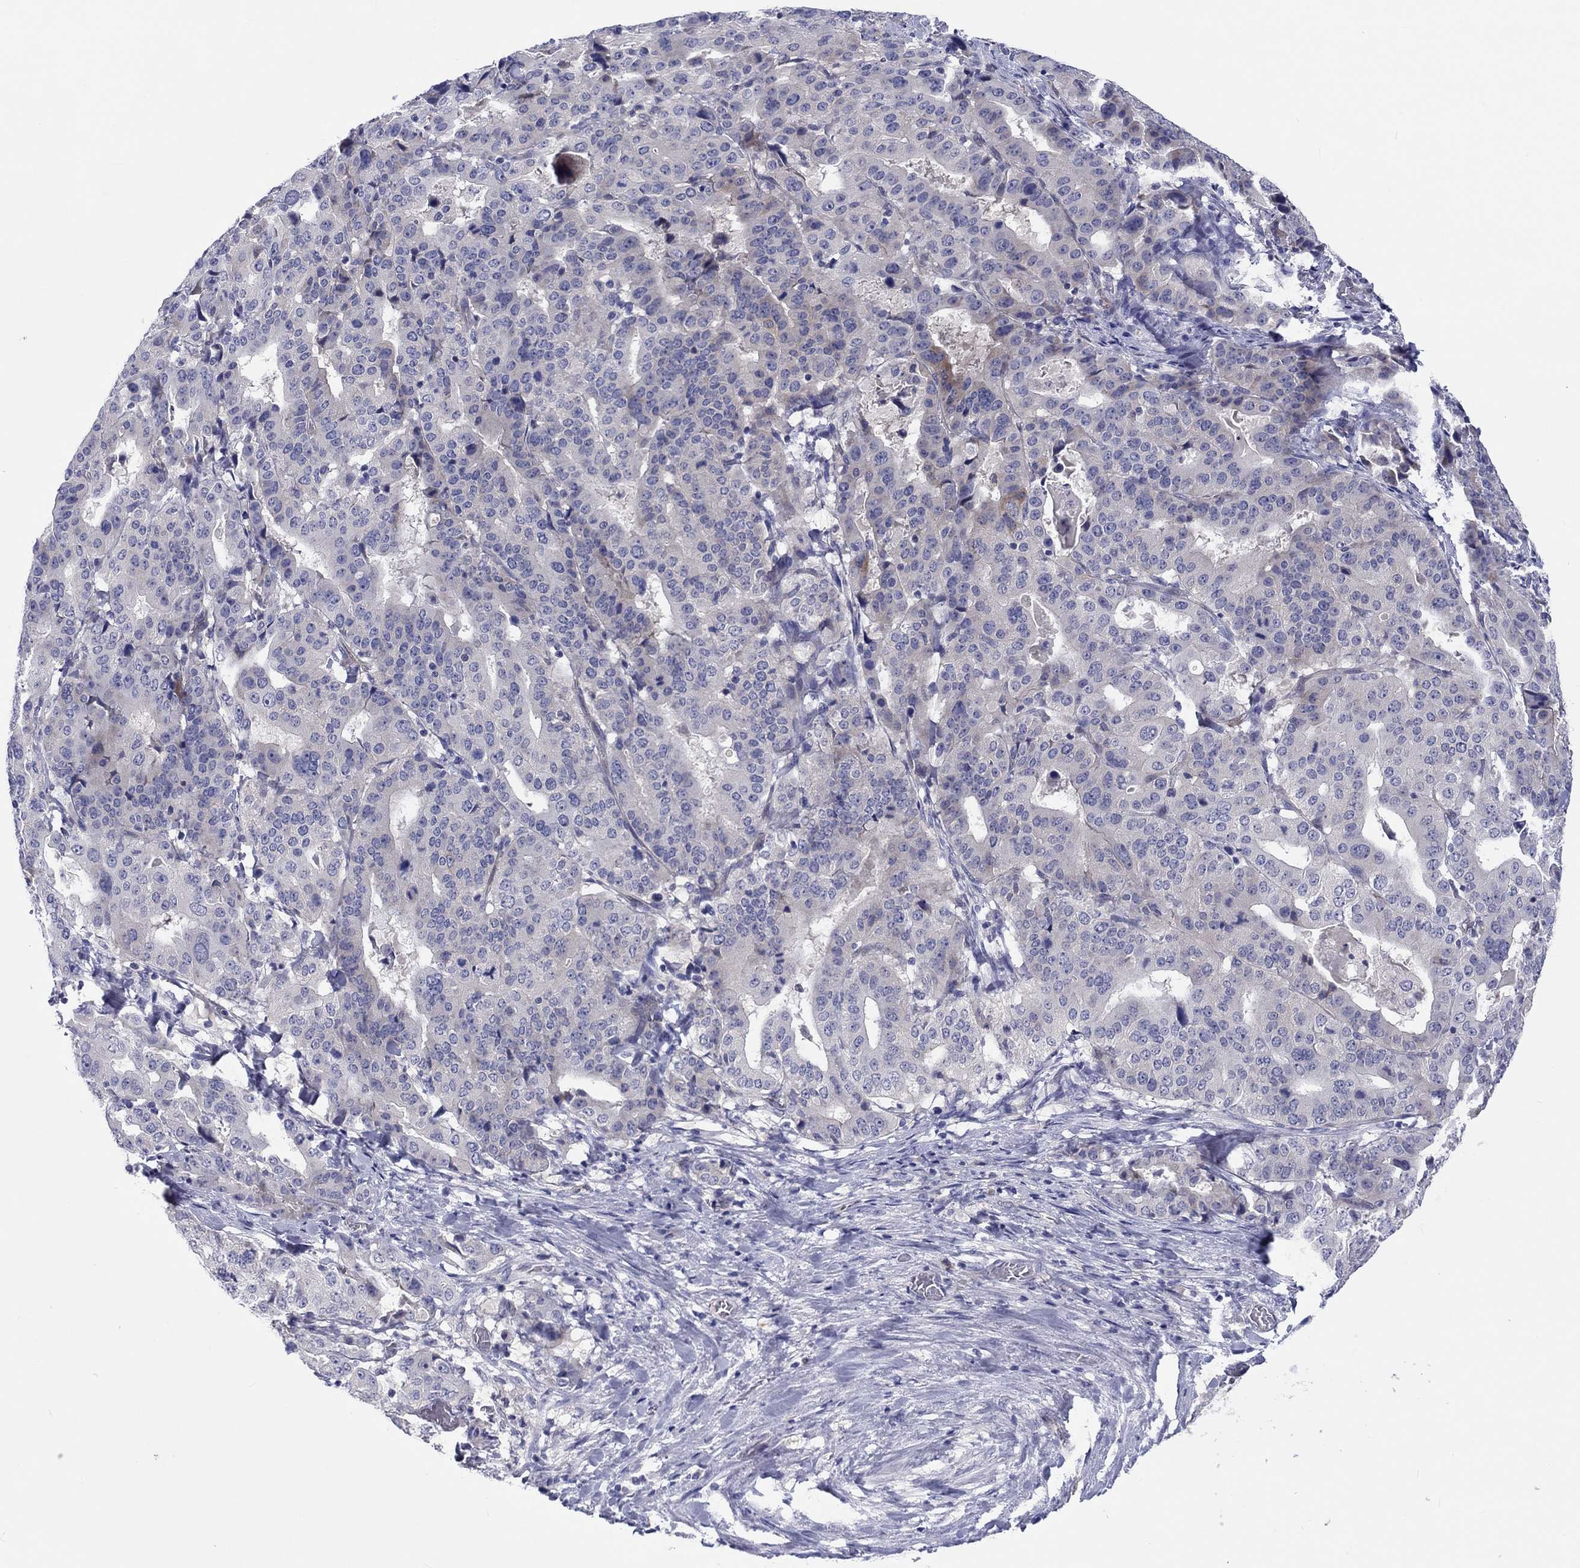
{"staining": {"intensity": "negative", "quantity": "none", "location": "none"}, "tissue": "stomach cancer", "cell_type": "Tumor cells", "image_type": "cancer", "snomed": [{"axis": "morphology", "description": "Adenocarcinoma, NOS"}, {"axis": "topography", "description": "Stomach"}], "caption": "There is no significant expression in tumor cells of stomach cancer (adenocarcinoma).", "gene": "ABCG4", "patient": {"sex": "male", "age": 48}}